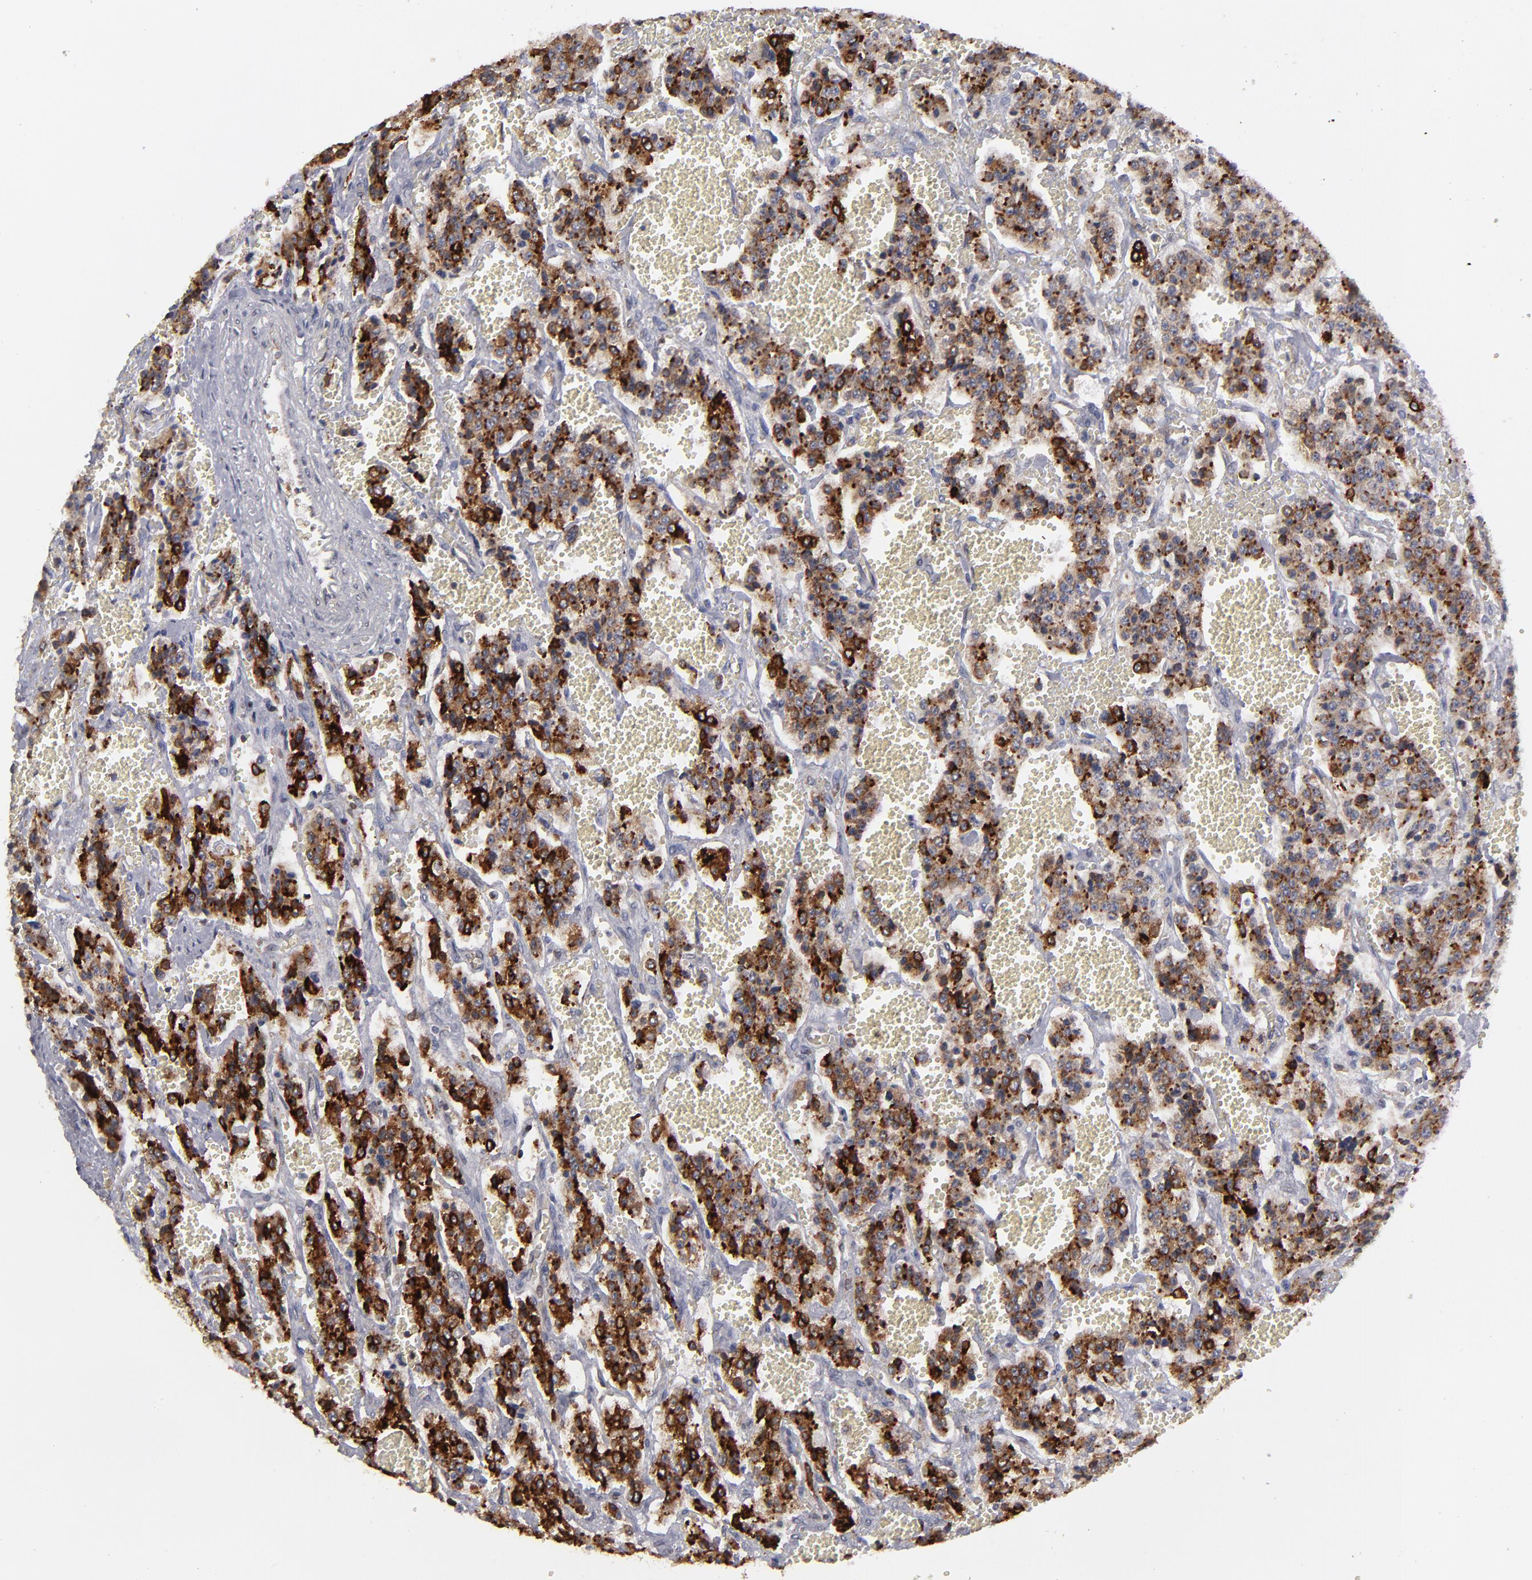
{"staining": {"intensity": "strong", "quantity": ">75%", "location": "cytoplasmic/membranous"}, "tissue": "carcinoid", "cell_type": "Tumor cells", "image_type": "cancer", "snomed": [{"axis": "morphology", "description": "Carcinoid, malignant, NOS"}, {"axis": "topography", "description": "Small intestine"}], "caption": "The histopathology image displays immunohistochemical staining of carcinoid. There is strong cytoplasmic/membranous staining is appreciated in about >75% of tumor cells.", "gene": "TMX1", "patient": {"sex": "male", "age": 52}}